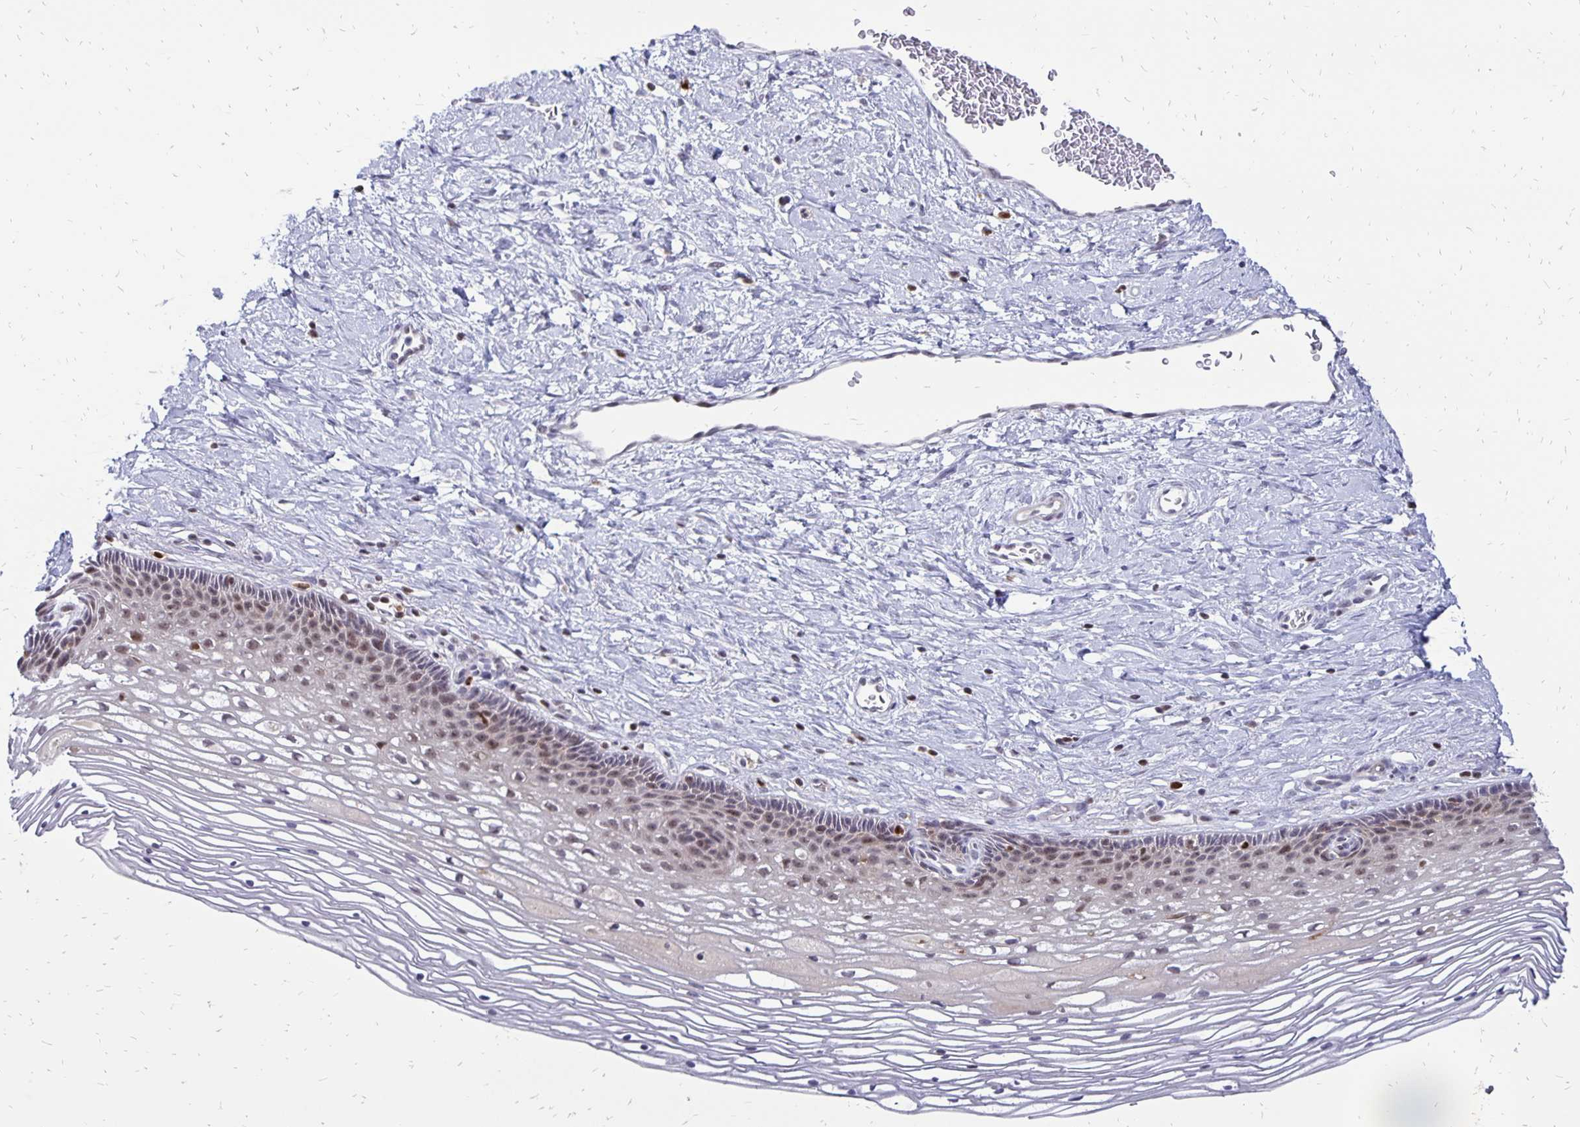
{"staining": {"intensity": "negative", "quantity": "none", "location": "none"}, "tissue": "cervix", "cell_type": "Glandular cells", "image_type": "normal", "snomed": [{"axis": "morphology", "description": "Normal tissue, NOS"}, {"axis": "topography", "description": "Cervix"}], "caption": "DAB immunohistochemical staining of normal human cervix shows no significant expression in glandular cells.", "gene": "DCK", "patient": {"sex": "female", "age": 34}}